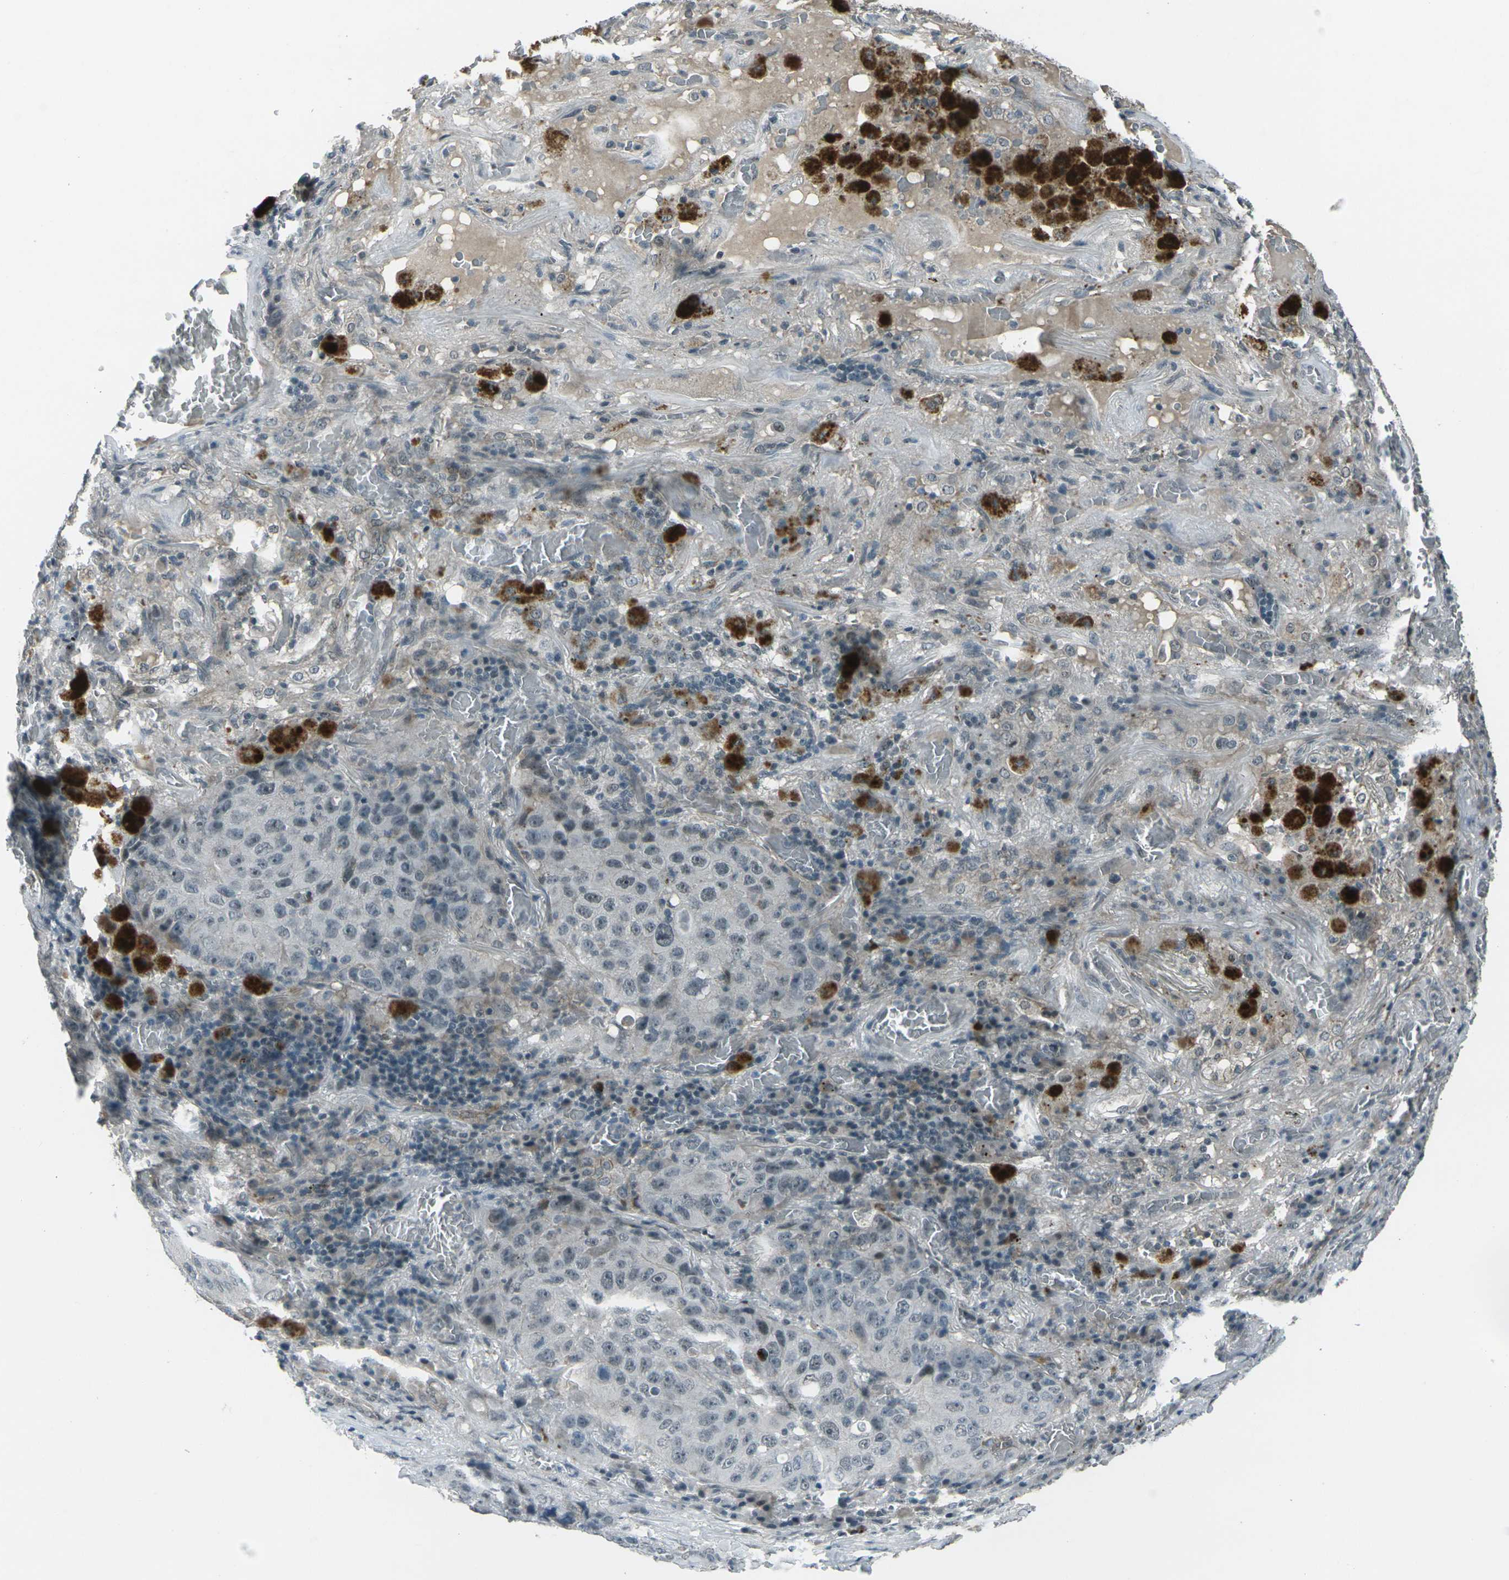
{"staining": {"intensity": "weak", "quantity": "<25%", "location": "nuclear"}, "tissue": "lung cancer", "cell_type": "Tumor cells", "image_type": "cancer", "snomed": [{"axis": "morphology", "description": "Squamous cell carcinoma, NOS"}, {"axis": "topography", "description": "Lung"}], "caption": "This is an immunohistochemistry image of squamous cell carcinoma (lung). There is no positivity in tumor cells.", "gene": "GPR19", "patient": {"sex": "male", "age": 57}}